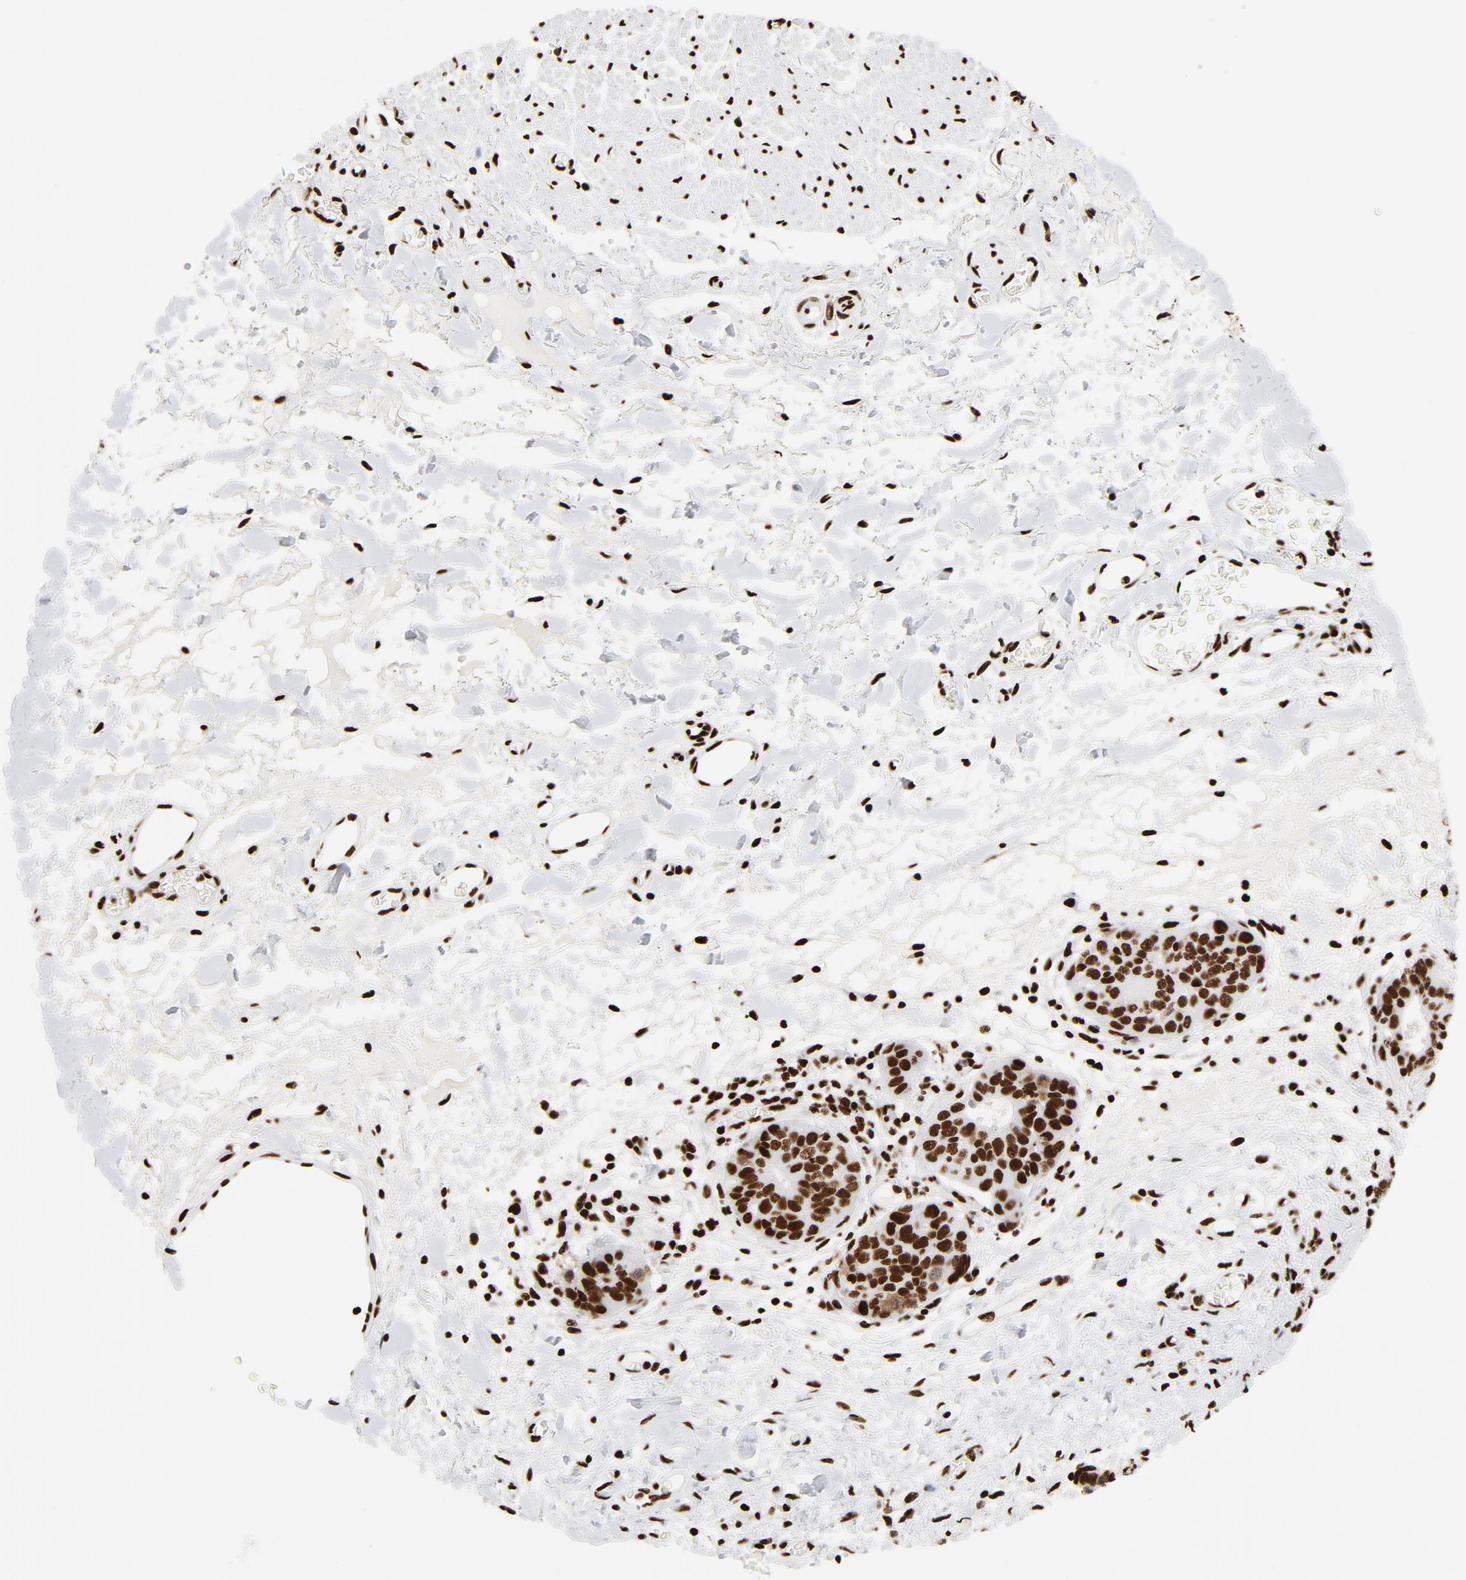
{"staining": {"intensity": "strong", "quantity": ">75%", "location": "nuclear"}, "tissue": "stomach cancer", "cell_type": "Tumor cells", "image_type": "cancer", "snomed": [{"axis": "morphology", "description": "Adenocarcinoma, NOS"}, {"axis": "topography", "description": "Esophagus"}, {"axis": "topography", "description": "Stomach"}], "caption": "A high-resolution photomicrograph shows IHC staining of stomach cancer, which reveals strong nuclear staining in about >75% of tumor cells. The staining was performed using DAB, with brown indicating positive protein expression. Nuclei are stained blue with hematoxylin.", "gene": "XRCC6", "patient": {"sex": "male", "age": 74}}